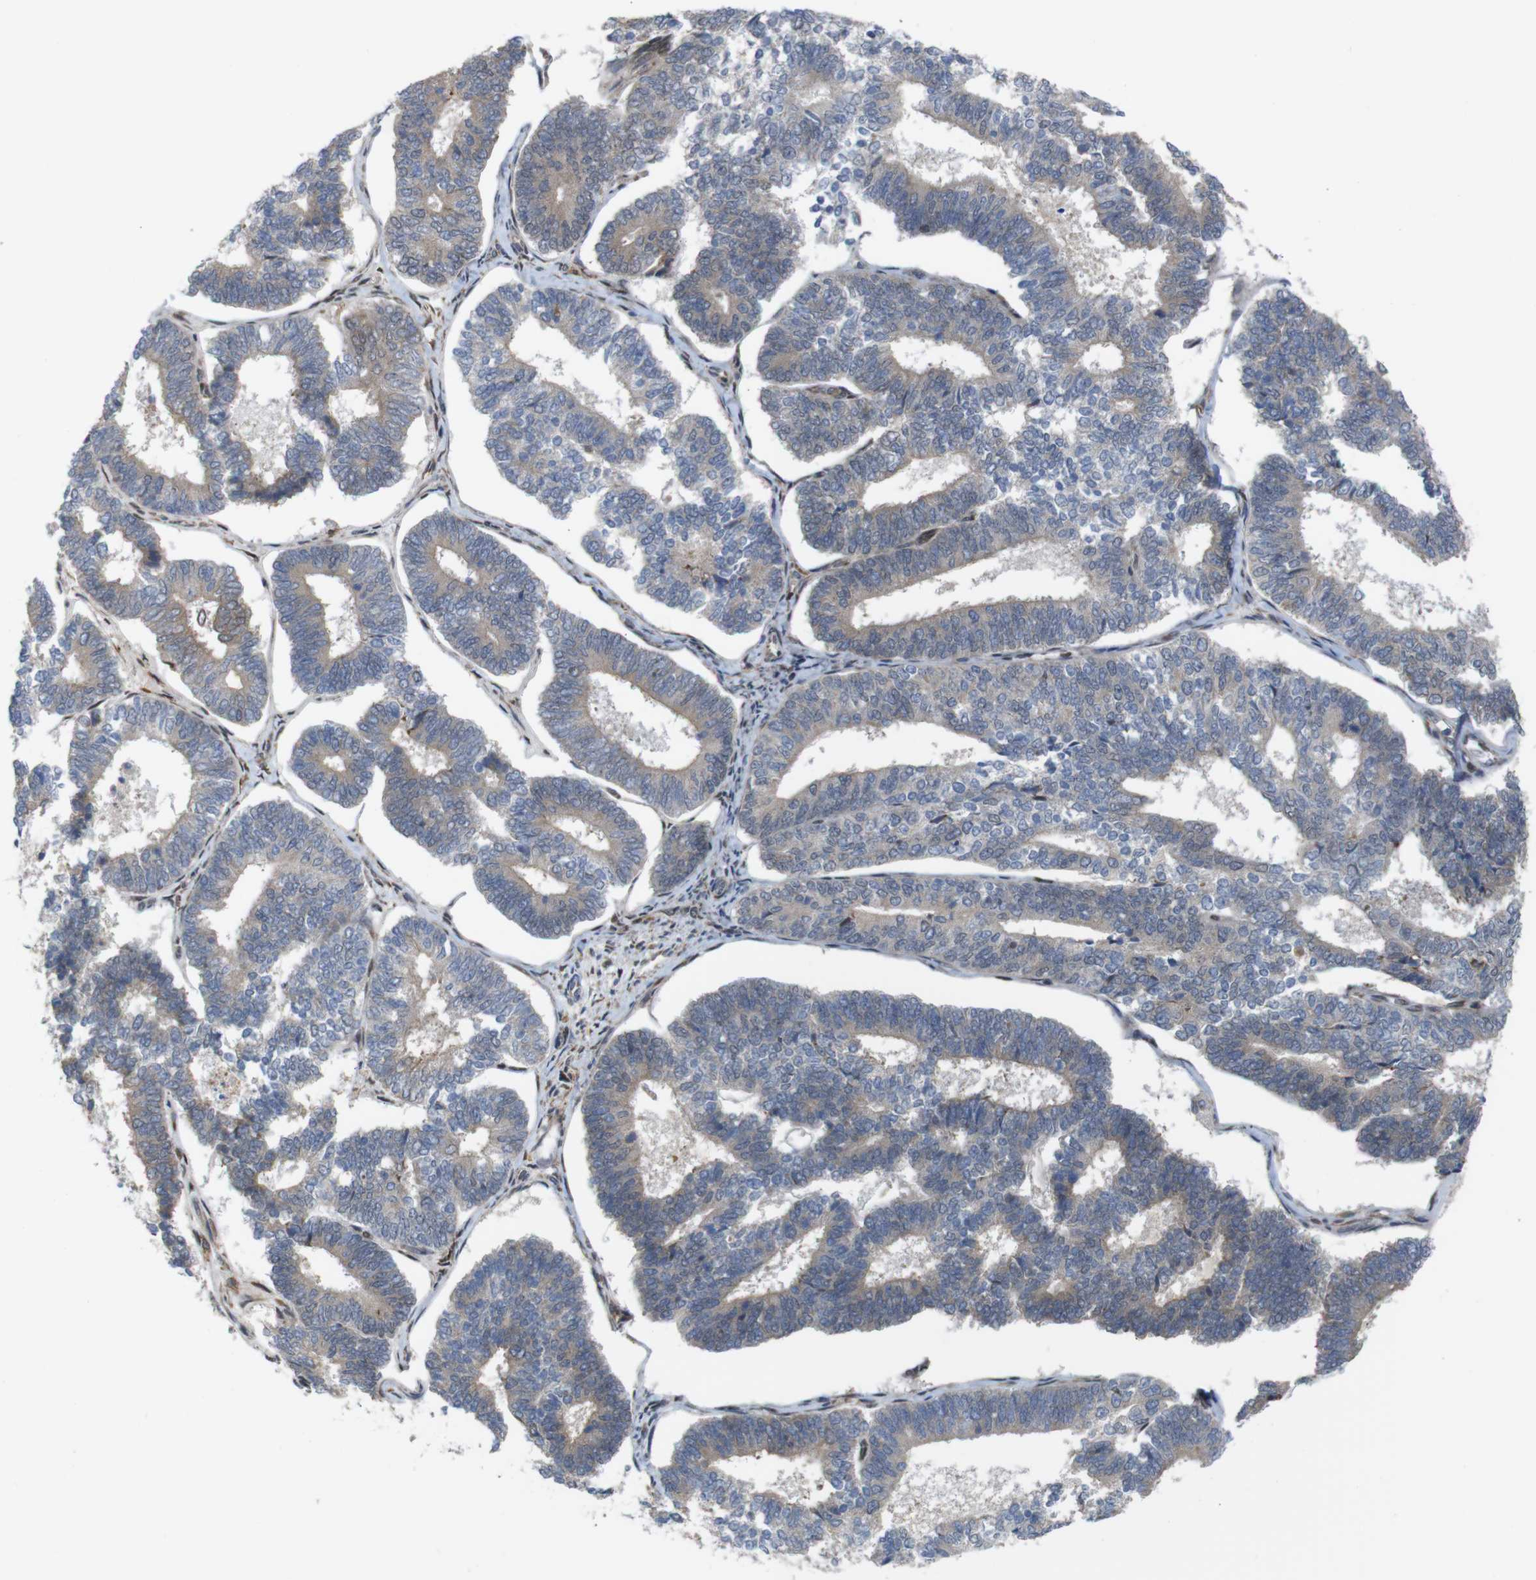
{"staining": {"intensity": "weak", "quantity": ">75%", "location": "cytoplasmic/membranous"}, "tissue": "endometrial cancer", "cell_type": "Tumor cells", "image_type": "cancer", "snomed": [{"axis": "morphology", "description": "Adenocarcinoma, NOS"}, {"axis": "topography", "description": "Endometrium"}], "caption": "Immunohistochemical staining of human endometrial cancer exhibits low levels of weak cytoplasmic/membranous staining in approximately >75% of tumor cells. The staining was performed using DAB (3,3'-diaminobenzidine), with brown indicating positive protein expression. Nuclei are stained blue with hematoxylin.", "gene": "PTPN1", "patient": {"sex": "female", "age": 70}}